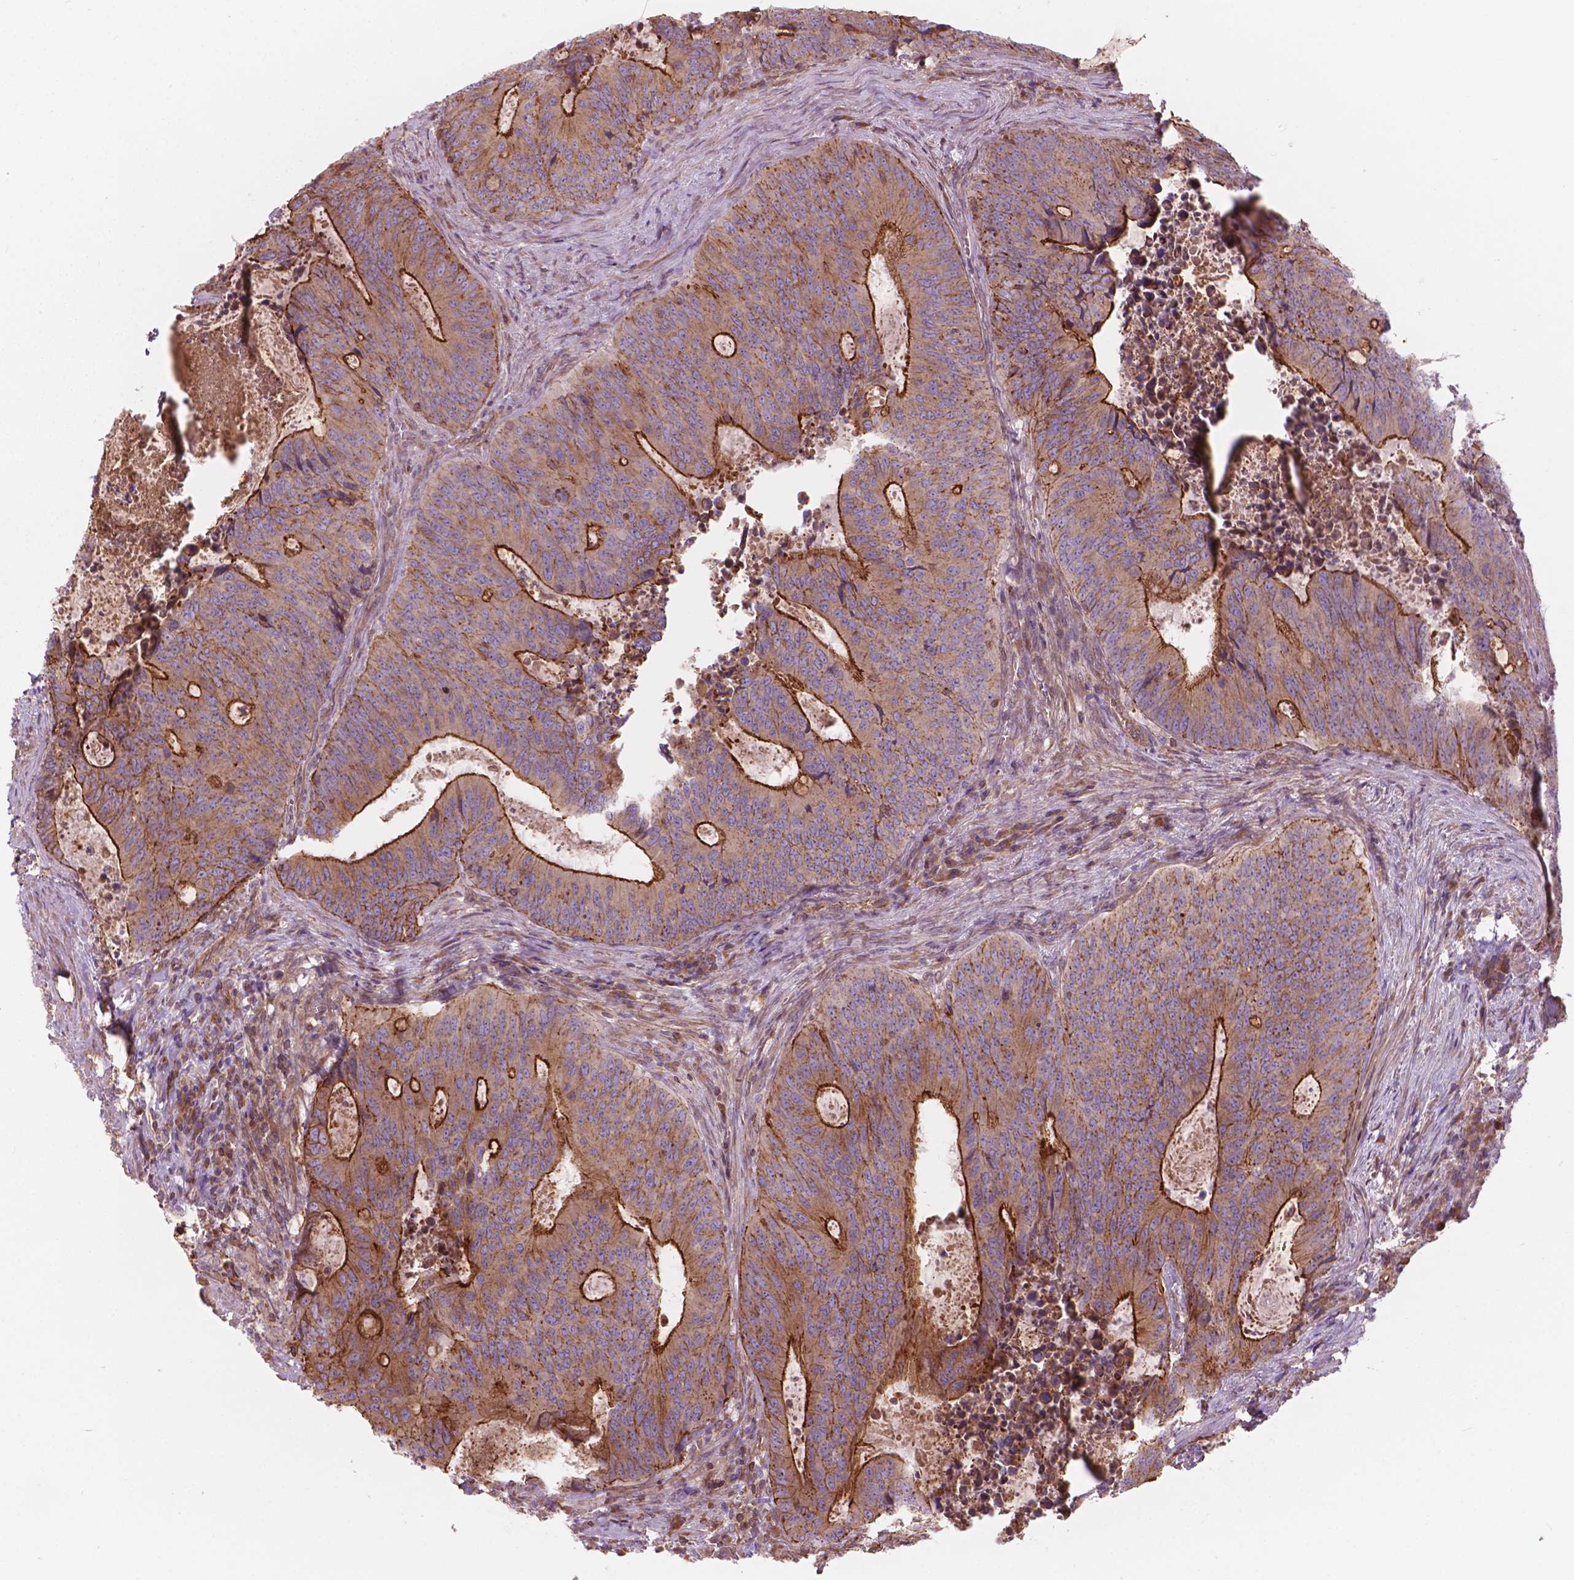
{"staining": {"intensity": "strong", "quantity": "<25%", "location": "cytoplasmic/membranous"}, "tissue": "colorectal cancer", "cell_type": "Tumor cells", "image_type": "cancer", "snomed": [{"axis": "morphology", "description": "Adenocarcinoma, NOS"}, {"axis": "topography", "description": "Colon"}], "caption": "Tumor cells show medium levels of strong cytoplasmic/membranous positivity in about <25% of cells in colorectal cancer. (Stains: DAB in brown, nuclei in blue, Microscopy: brightfield microscopy at high magnification).", "gene": "SURF4", "patient": {"sex": "male", "age": 67}}